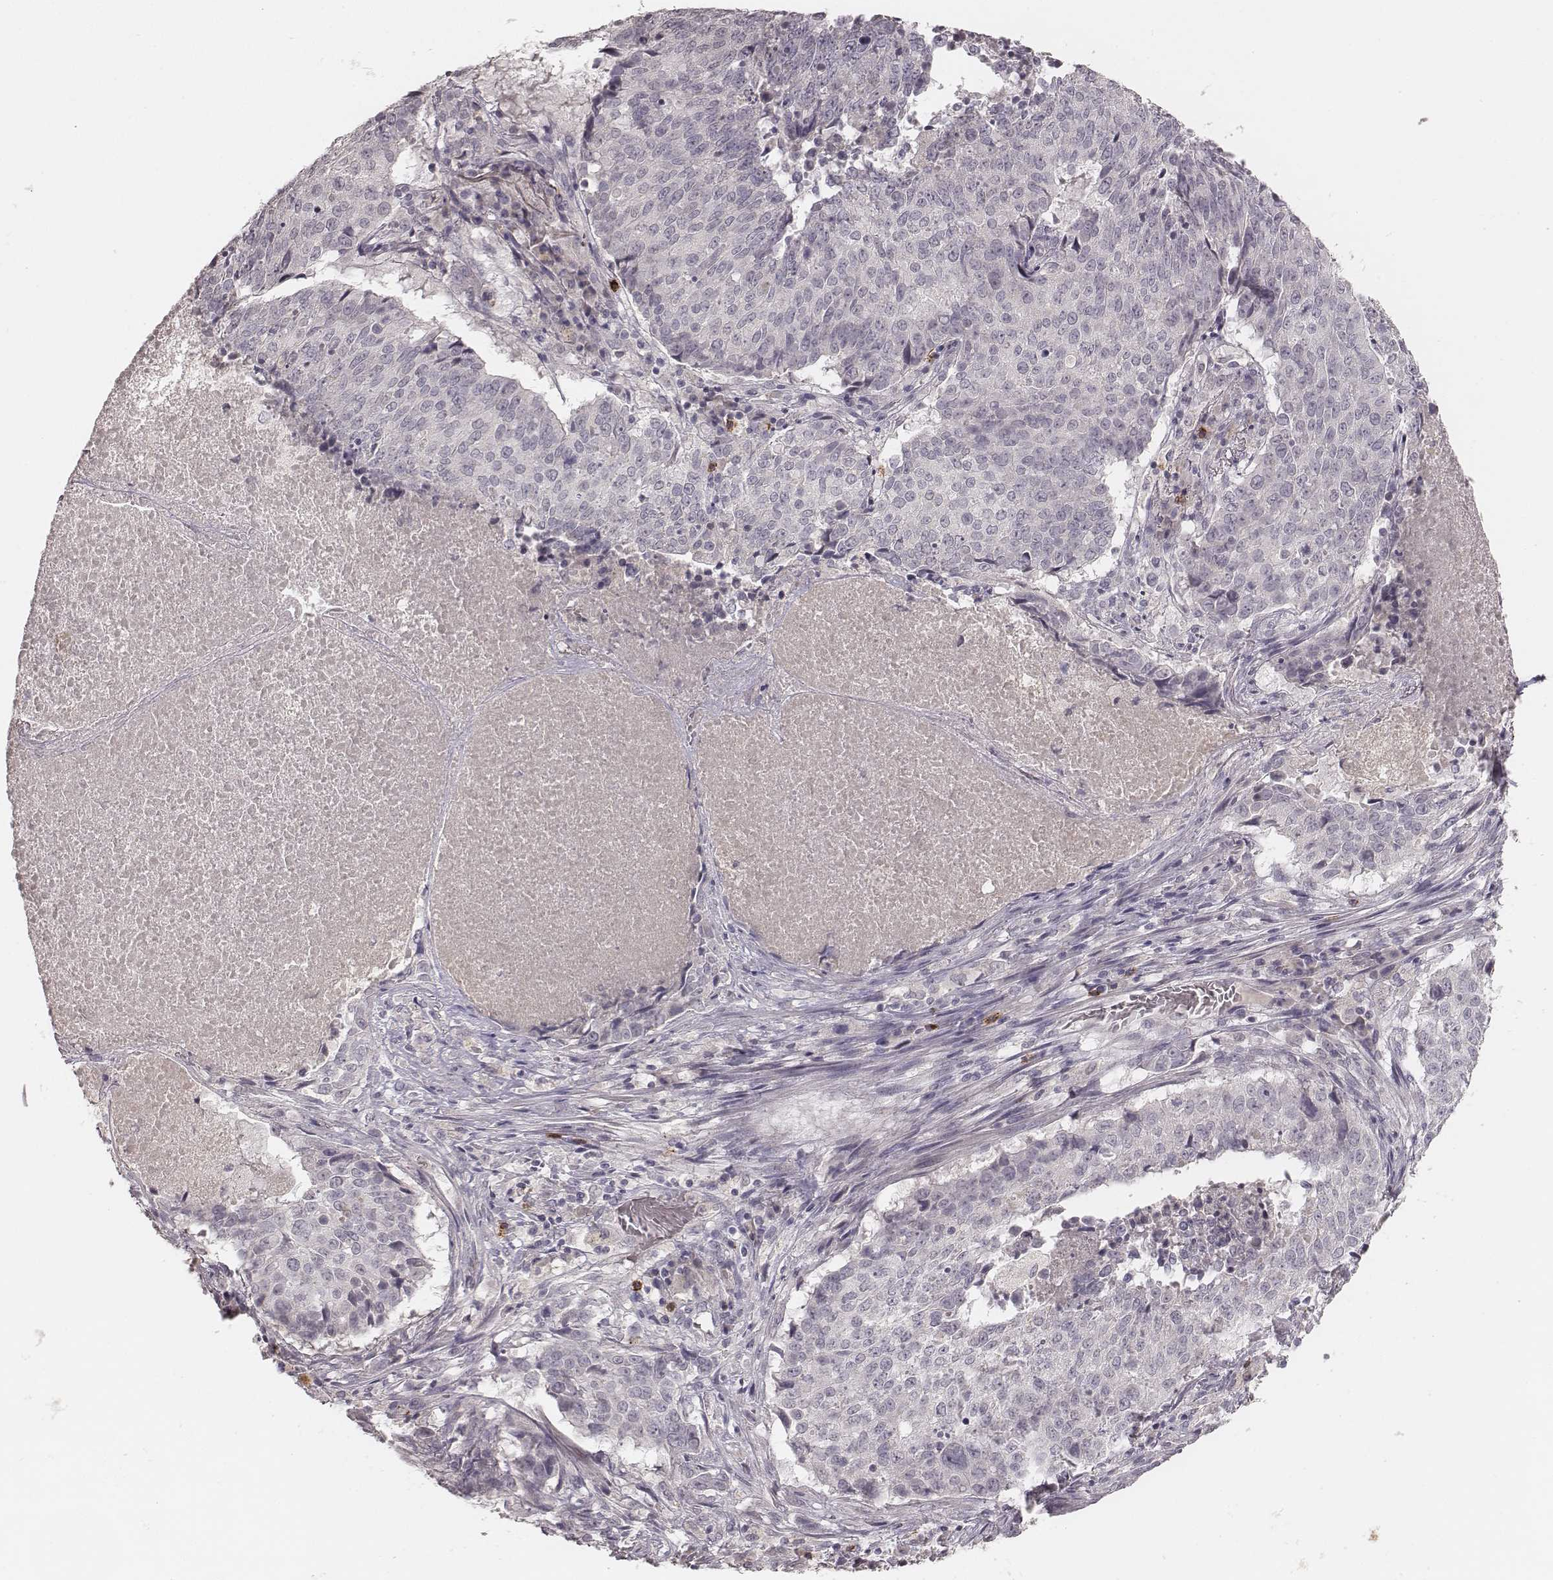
{"staining": {"intensity": "negative", "quantity": "none", "location": "none"}, "tissue": "lung cancer", "cell_type": "Tumor cells", "image_type": "cancer", "snomed": [{"axis": "morphology", "description": "Normal tissue, NOS"}, {"axis": "morphology", "description": "Squamous cell carcinoma, NOS"}, {"axis": "topography", "description": "Bronchus"}, {"axis": "topography", "description": "Lung"}], "caption": "Lung cancer stained for a protein using immunohistochemistry reveals no staining tumor cells.", "gene": "CD8A", "patient": {"sex": "male", "age": 64}}